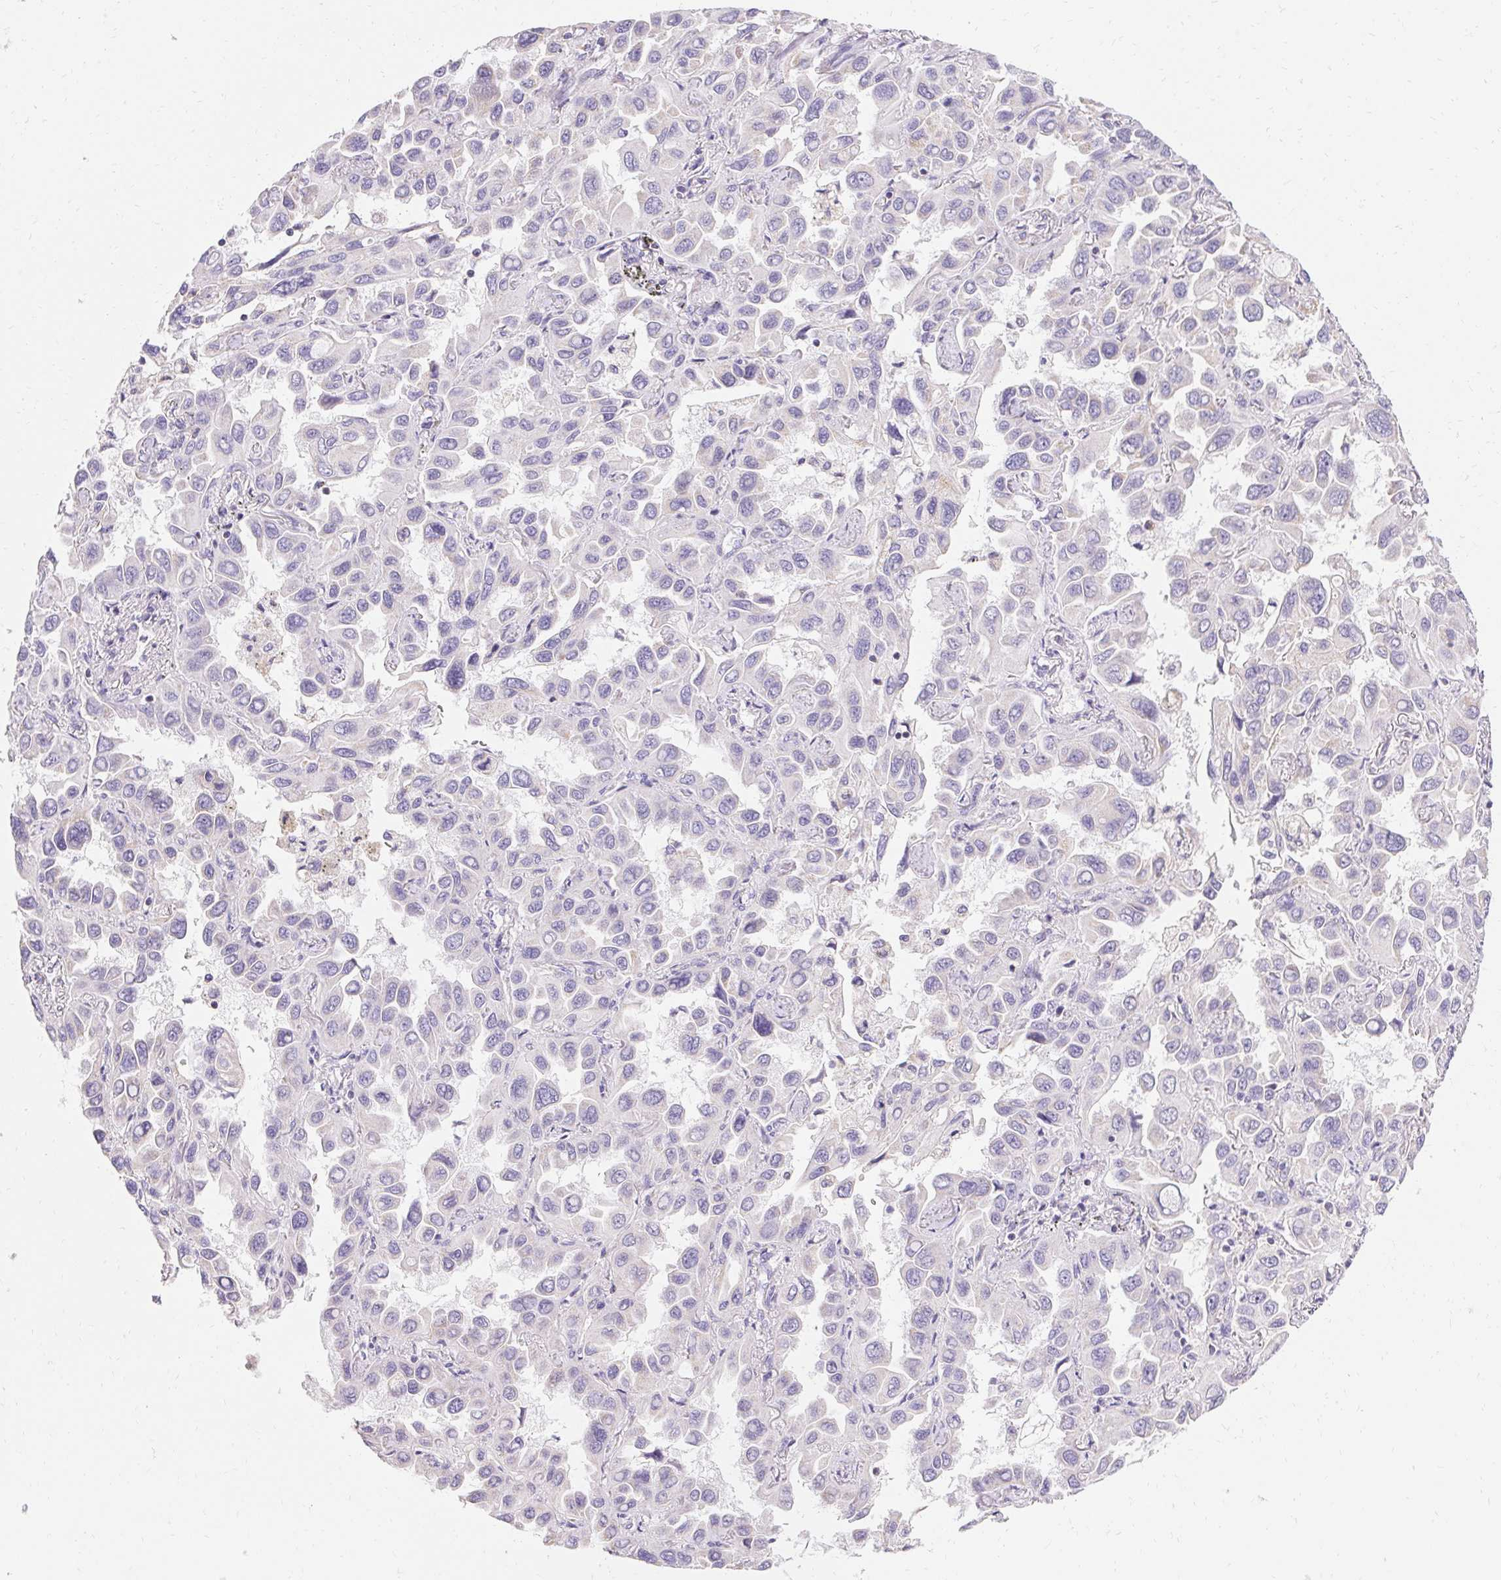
{"staining": {"intensity": "negative", "quantity": "none", "location": "none"}, "tissue": "lung cancer", "cell_type": "Tumor cells", "image_type": "cancer", "snomed": [{"axis": "morphology", "description": "Adenocarcinoma, NOS"}, {"axis": "topography", "description": "Lung"}], "caption": "Photomicrograph shows no significant protein staining in tumor cells of lung cancer (adenocarcinoma). (DAB (3,3'-diaminobenzidine) immunohistochemistry, high magnification).", "gene": "ASGR2", "patient": {"sex": "male", "age": 64}}